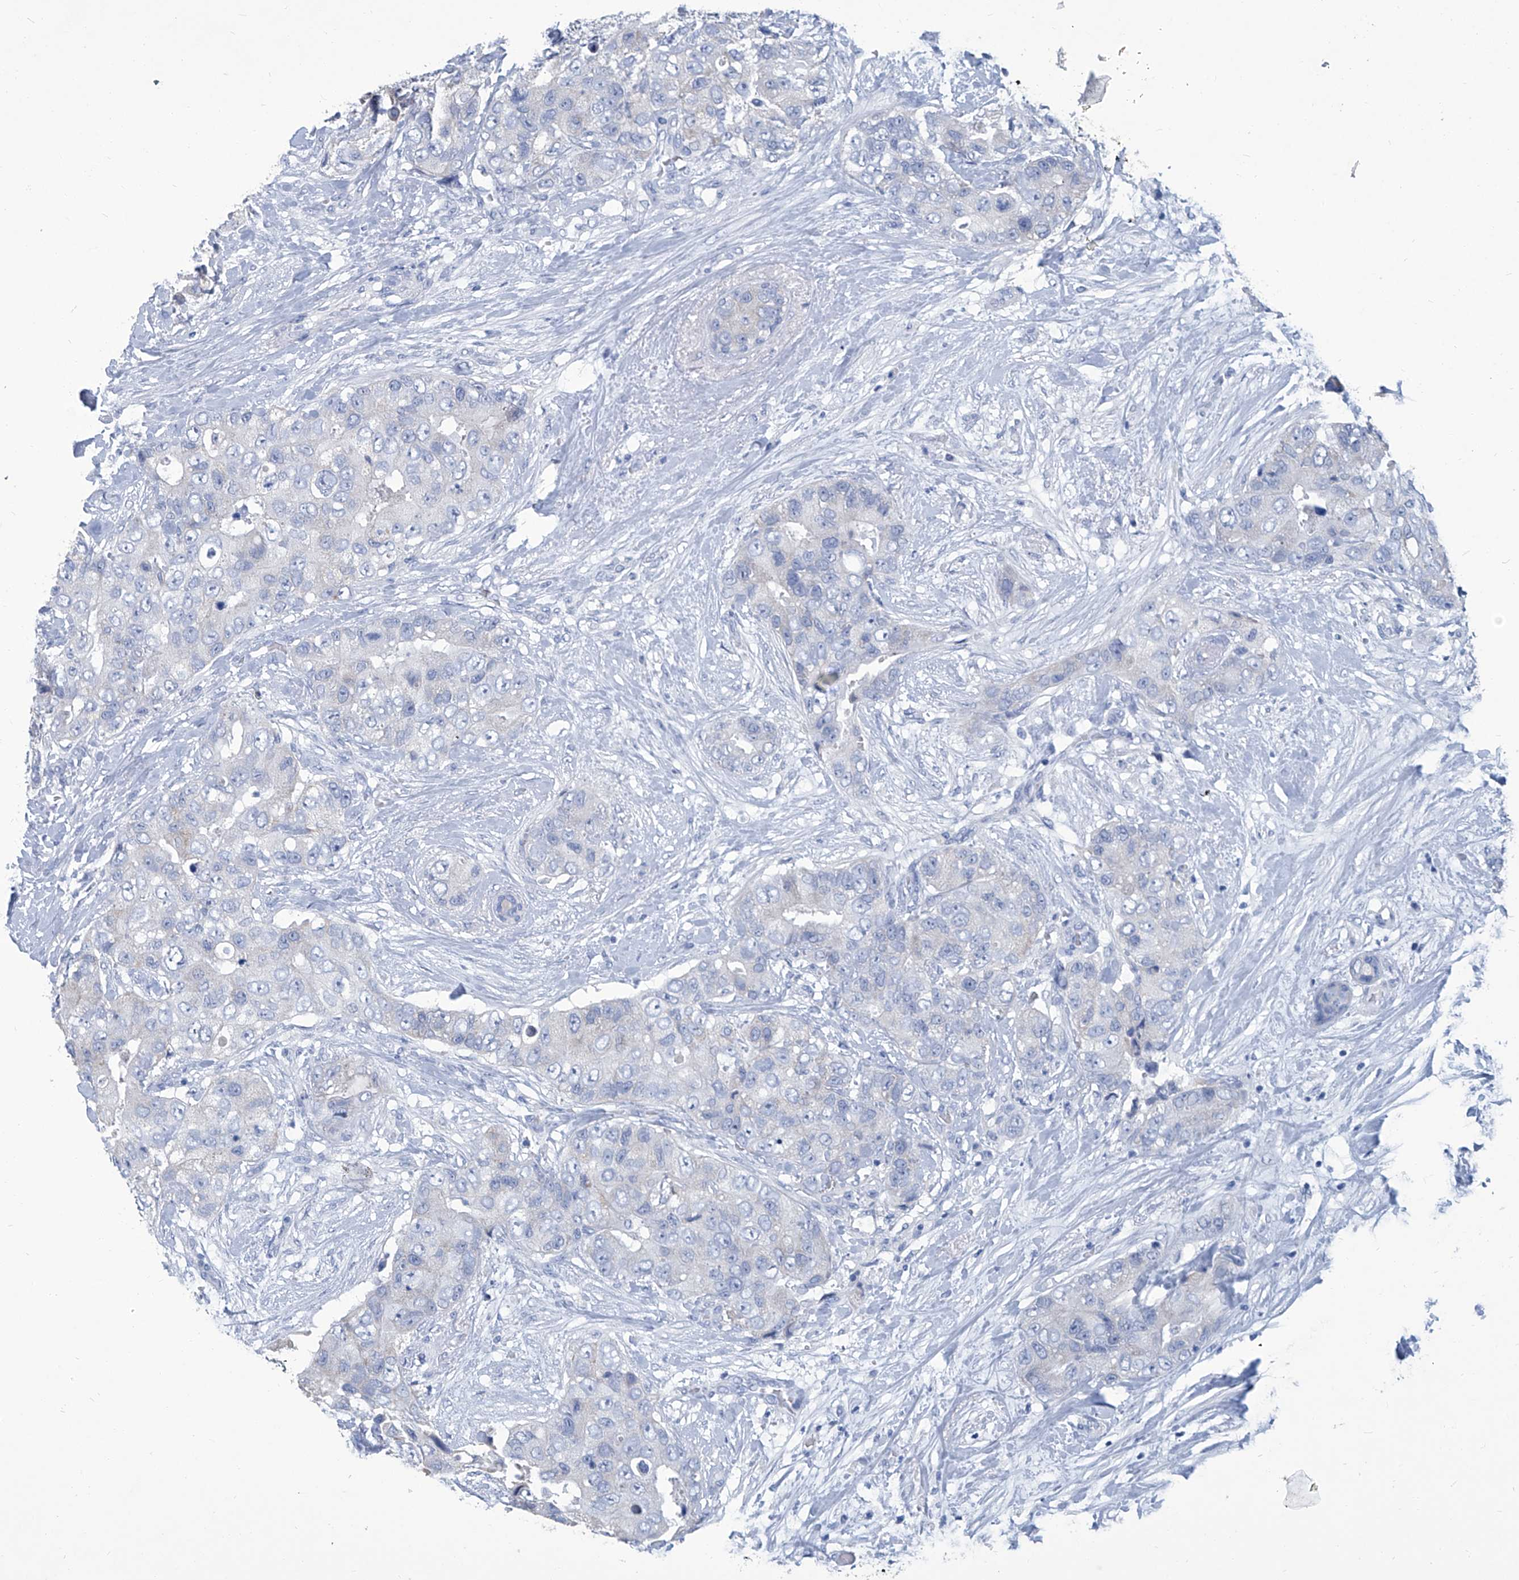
{"staining": {"intensity": "negative", "quantity": "none", "location": "none"}, "tissue": "breast cancer", "cell_type": "Tumor cells", "image_type": "cancer", "snomed": [{"axis": "morphology", "description": "Duct carcinoma"}, {"axis": "topography", "description": "Breast"}], "caption": "Immunohistochemical staining of human breast invasive ductal carcinoma reveals no significant staining in tumor cells.", "gene": "MTARC1", "patient": {"sex": "female", "age": 62}}